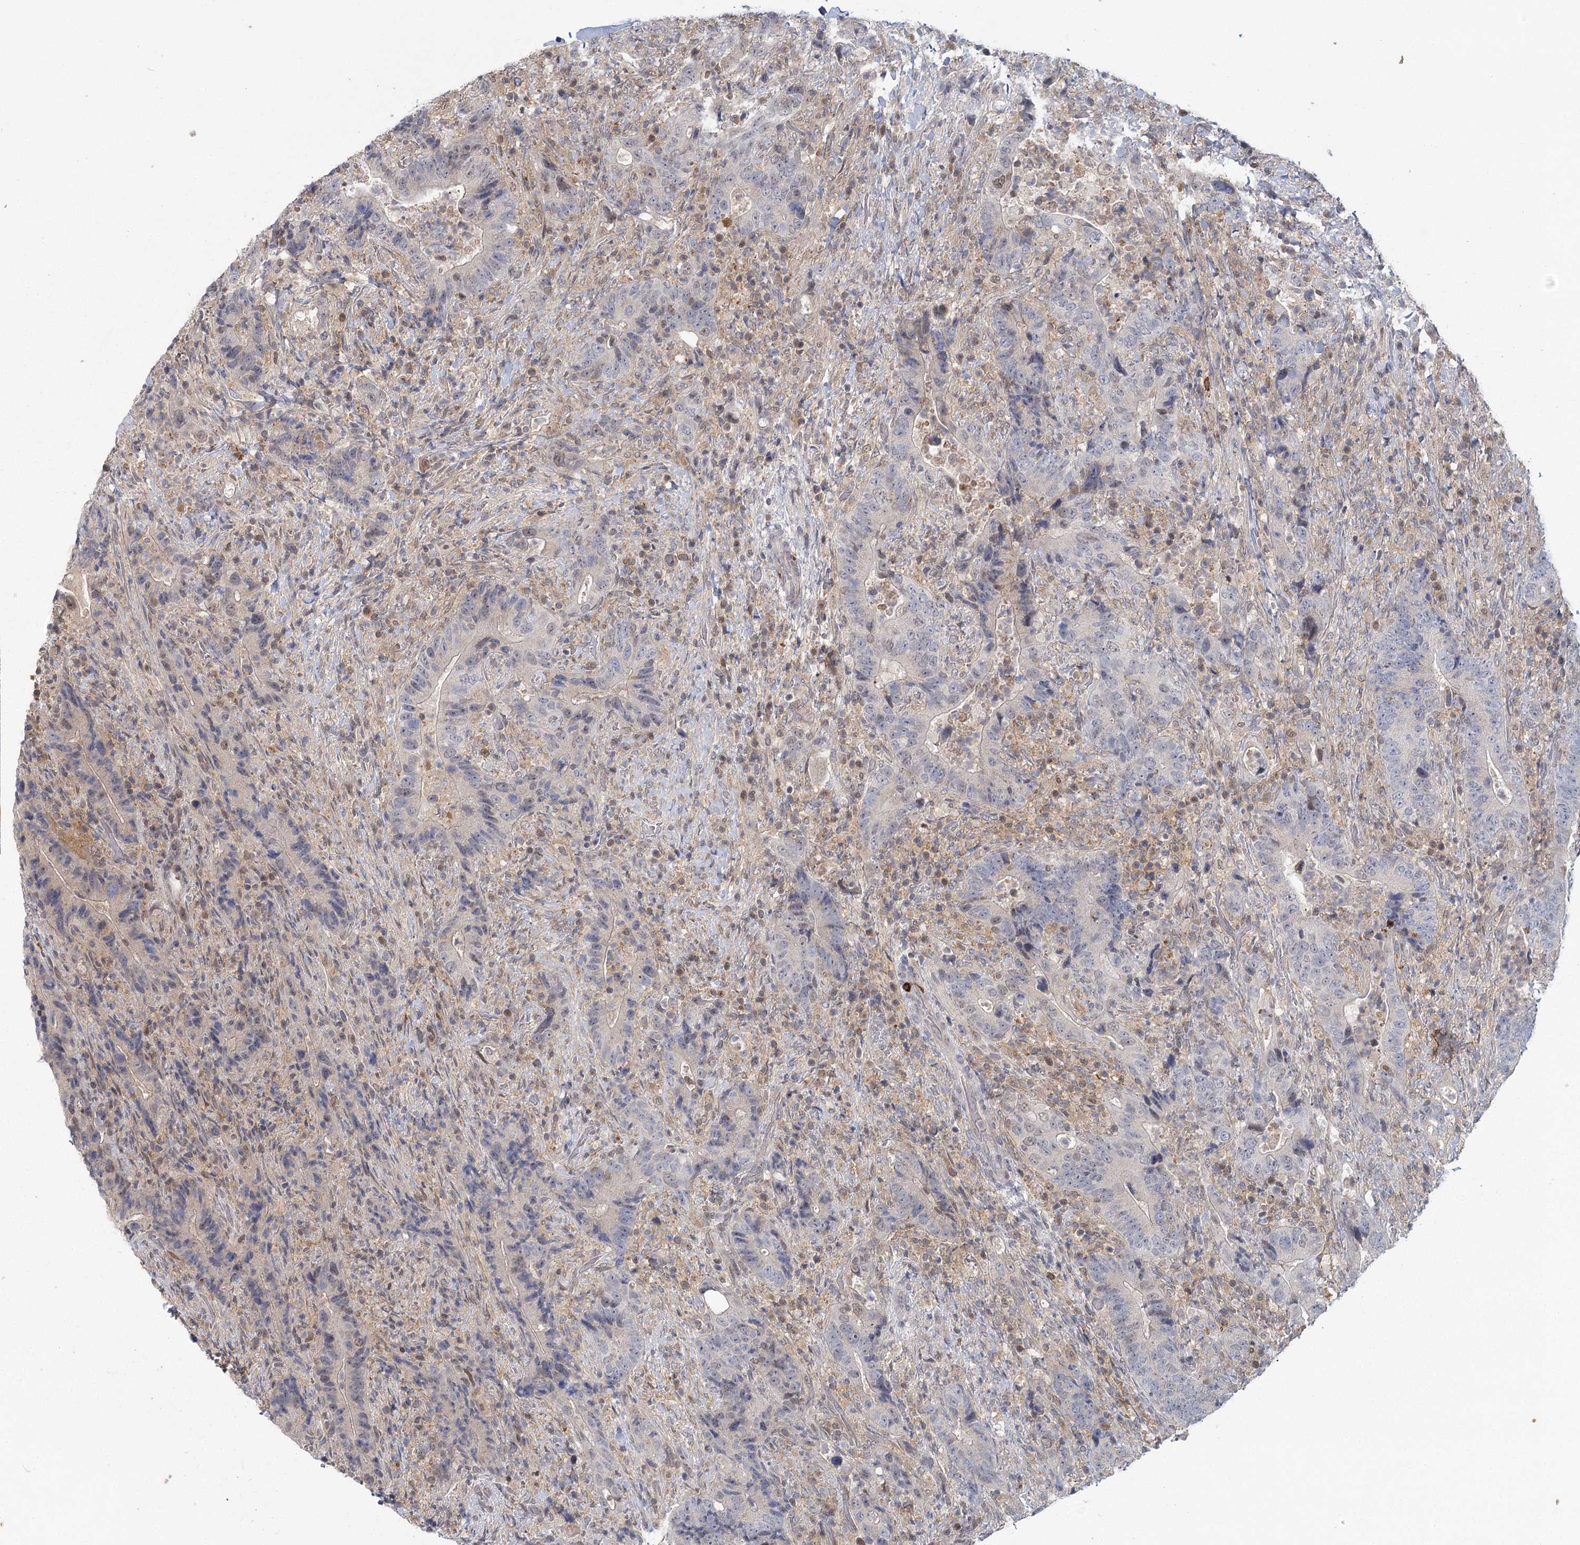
{"staining": {"intensity": "weak", "quantity": "<25%", "location": "nuclear"}, "tissue": "colorectal cancer", "cell_type": "Tumor cells", "image_type": "cancer", "snomed": [{"axis": "morphology", "description": "Adenocarcinoma, NOS"}, {"axis": "topography", "description": "Colon"}], "caption": "A micrograph of human colorectal adenocarcinoma is negative for staining in tumor cells.", "gene": "USP11", "patient": {"sex": "female", "age": 75}}